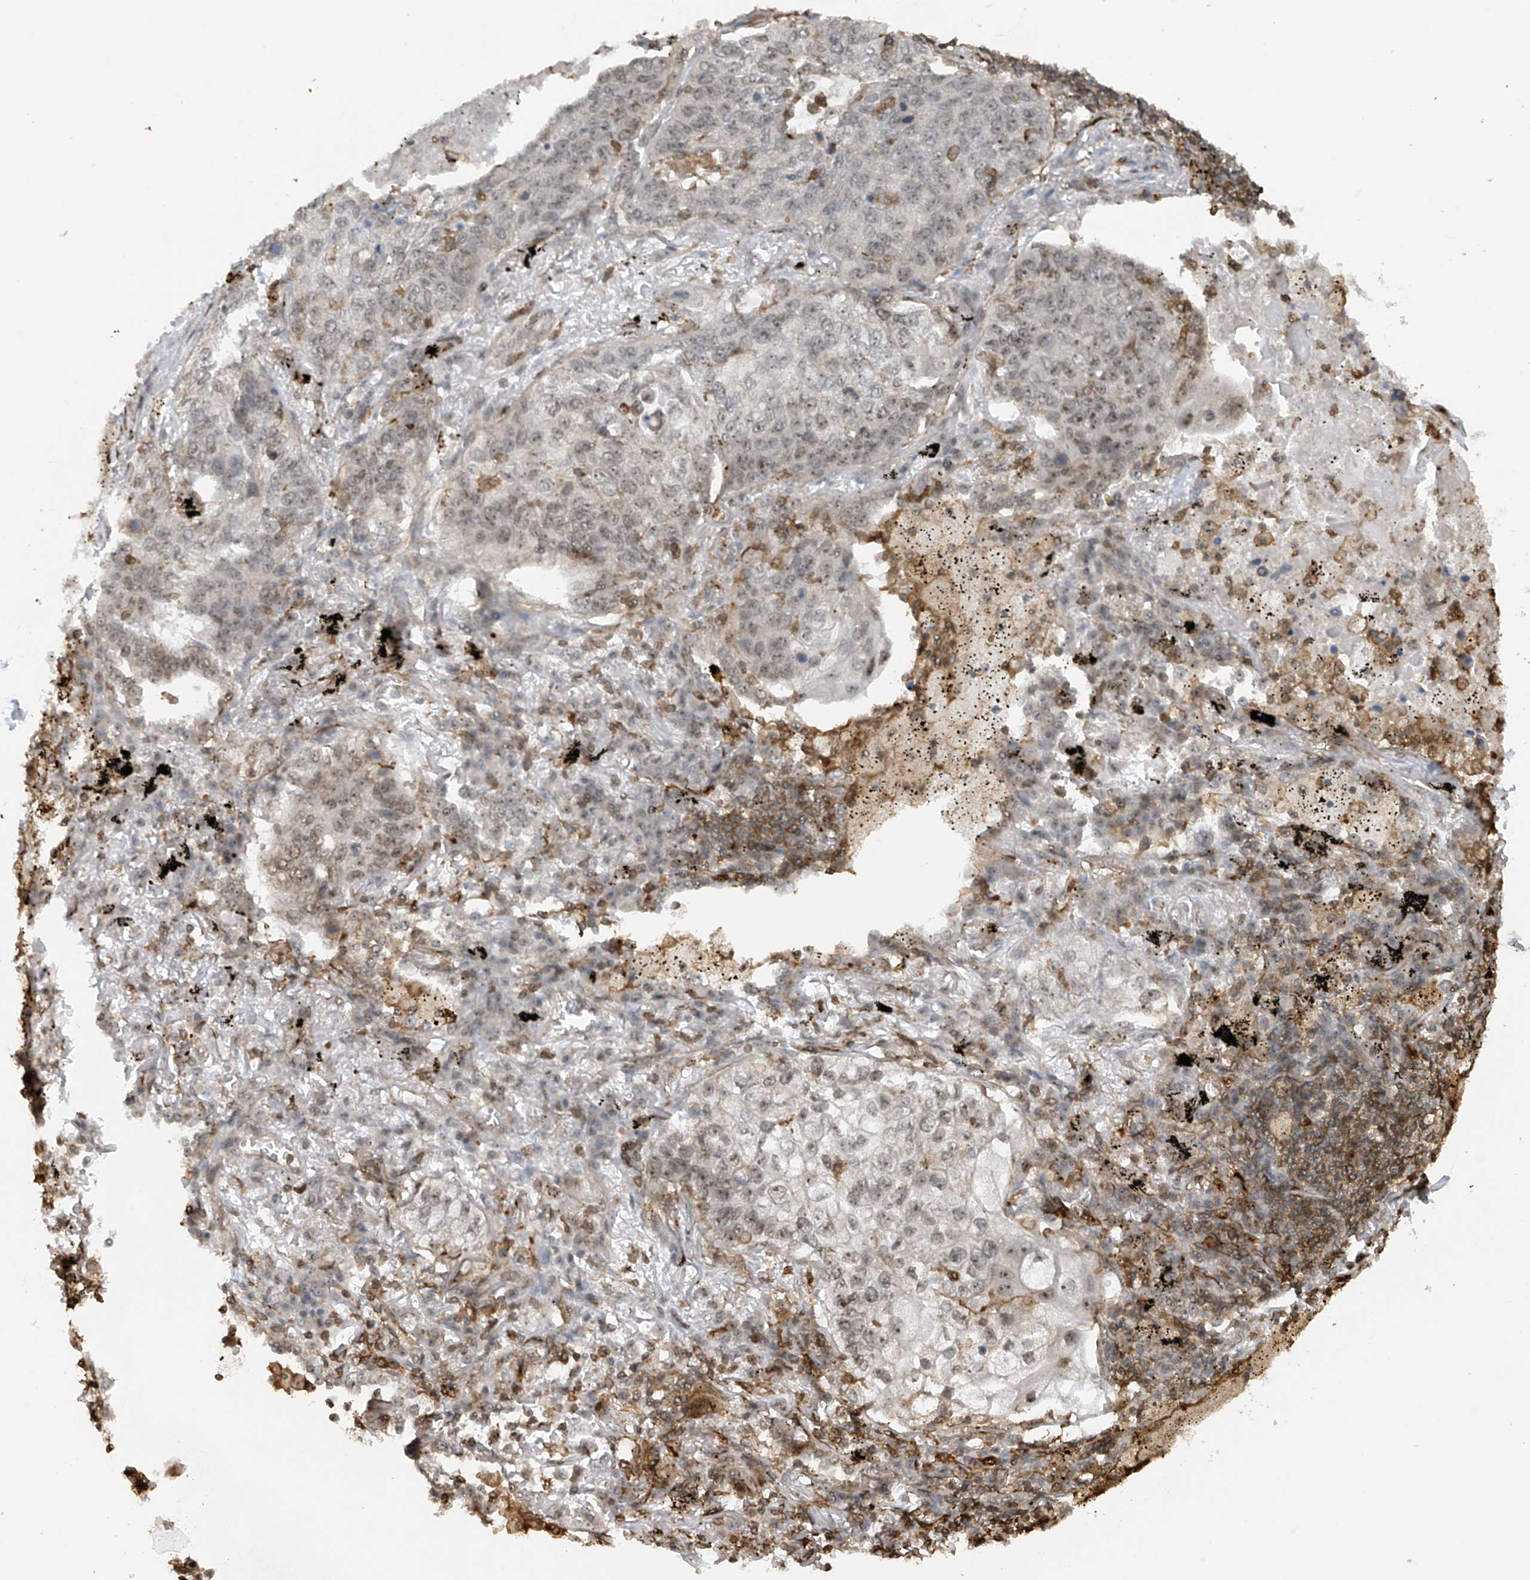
{"staining": {"intensity": "weak", "quantity": "<25%", "location": "nuclear"}, "tissue": "lung cancer", "cell_type": "Tumor cells", "image_type": "cancer", "snomed": [{"axis": "morphology", "description": "Squamous cell carcinoma, NOS"}, {"axis": "topography", "description": "Lung"}], "caption": "Lung cancer stained for a protein using IHC shows no positivity tumor cells.", "gene": "REPIN1", "patient": {"sex": "female", "age": 63}}